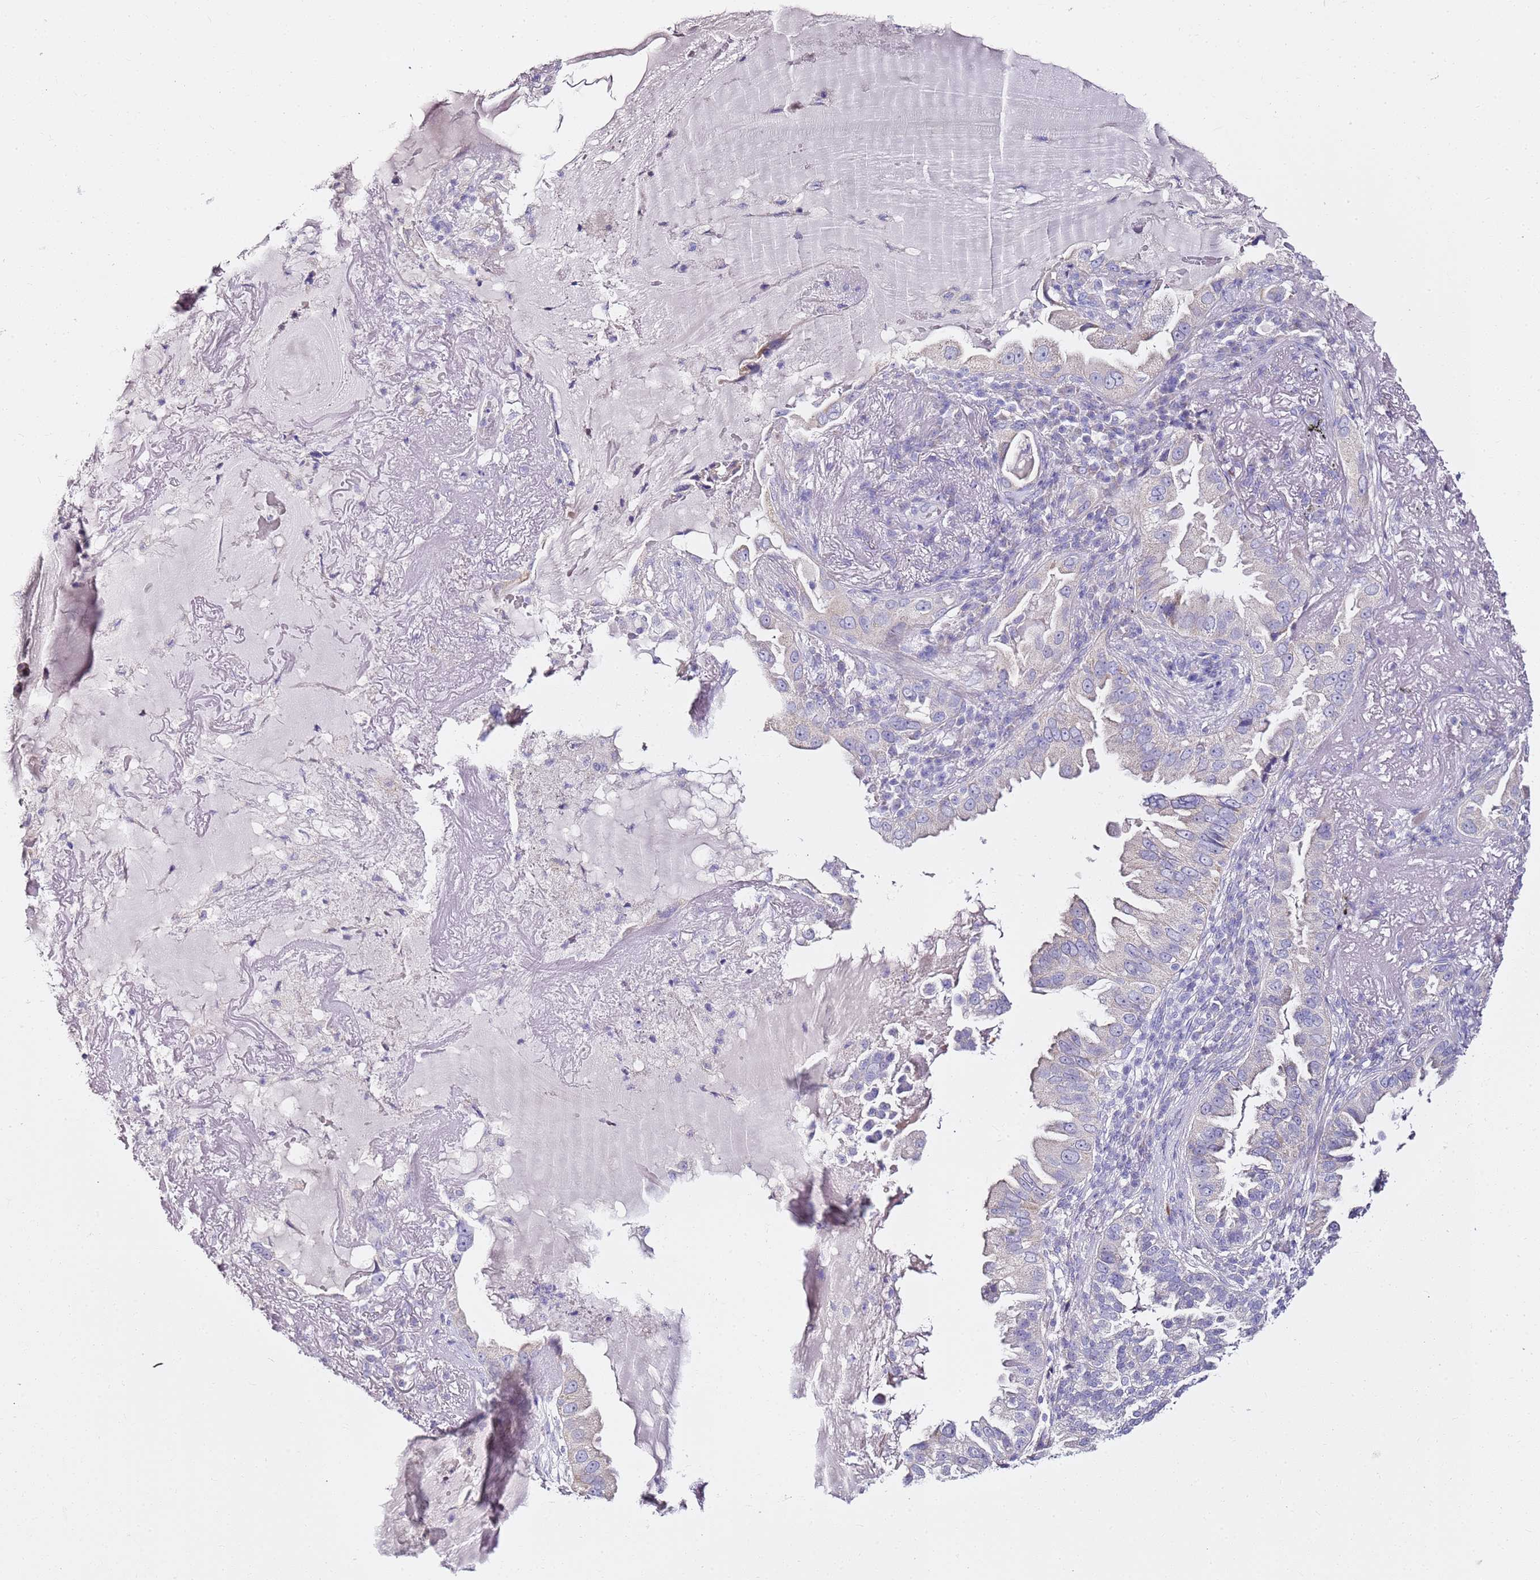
{"staining": {"intensity": "negative", "quantity": "none", "location": "none"}, "tissue": "lung cancer", "cell_type": "Tumor cells", "image_type": "cancer", "snomed": [{"axis": "morphology", "description": "Adenocarcinoma, NOS"}, {"axis": "topography", "description": "Lung"}], "caption": "Immunohistochemistry histopathology image of neoplastic tissue: human lung adenocarcinoma stained with DAB (3,3'-diaminobenzidine) demonstrates no significant protein positivity in tumor cells.", "gene": "MYBPC3", "patient": {"sex": "female", "age": 69}}